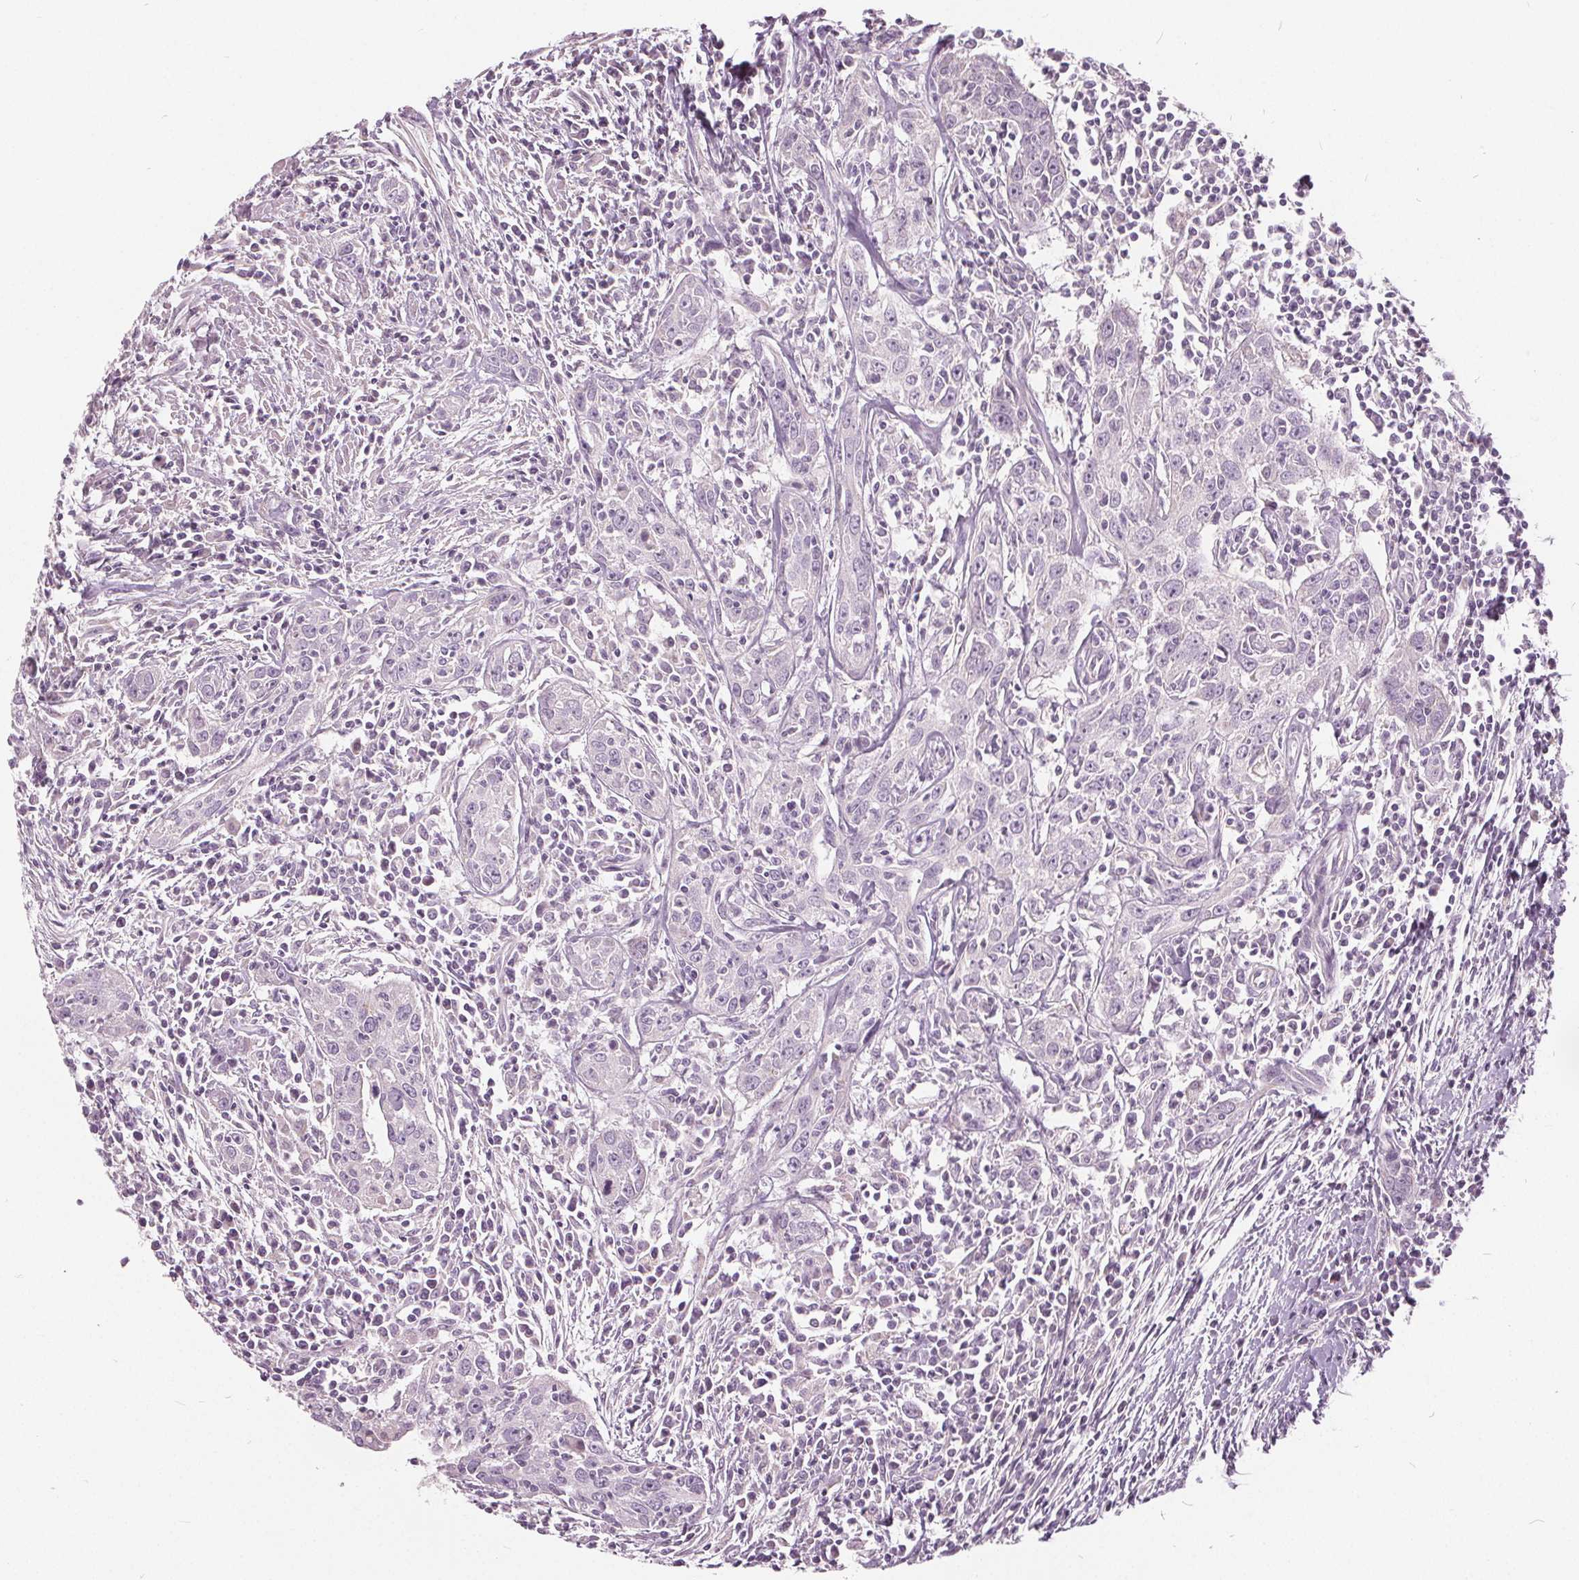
{"staining": {"intensity": "negative", "quantity": "none", "location": "none"}, "tissue": "urothelial cancer", "cell_type": "Tumor cells", "image_type": "cancer", "snomed": [{"axis": "morphology", "description": "Urothelial carcinoma, High grade"}, {"axis": "topography", "description": "Urinary bladder"}], "caption": "Human urothelial carcinoma (high-grade) stained for a protein using immunohistochemistry demonstrates no staining in tumor cells.", "gene": "ECI2", "patient": {"sex": "male", "age": 83}}